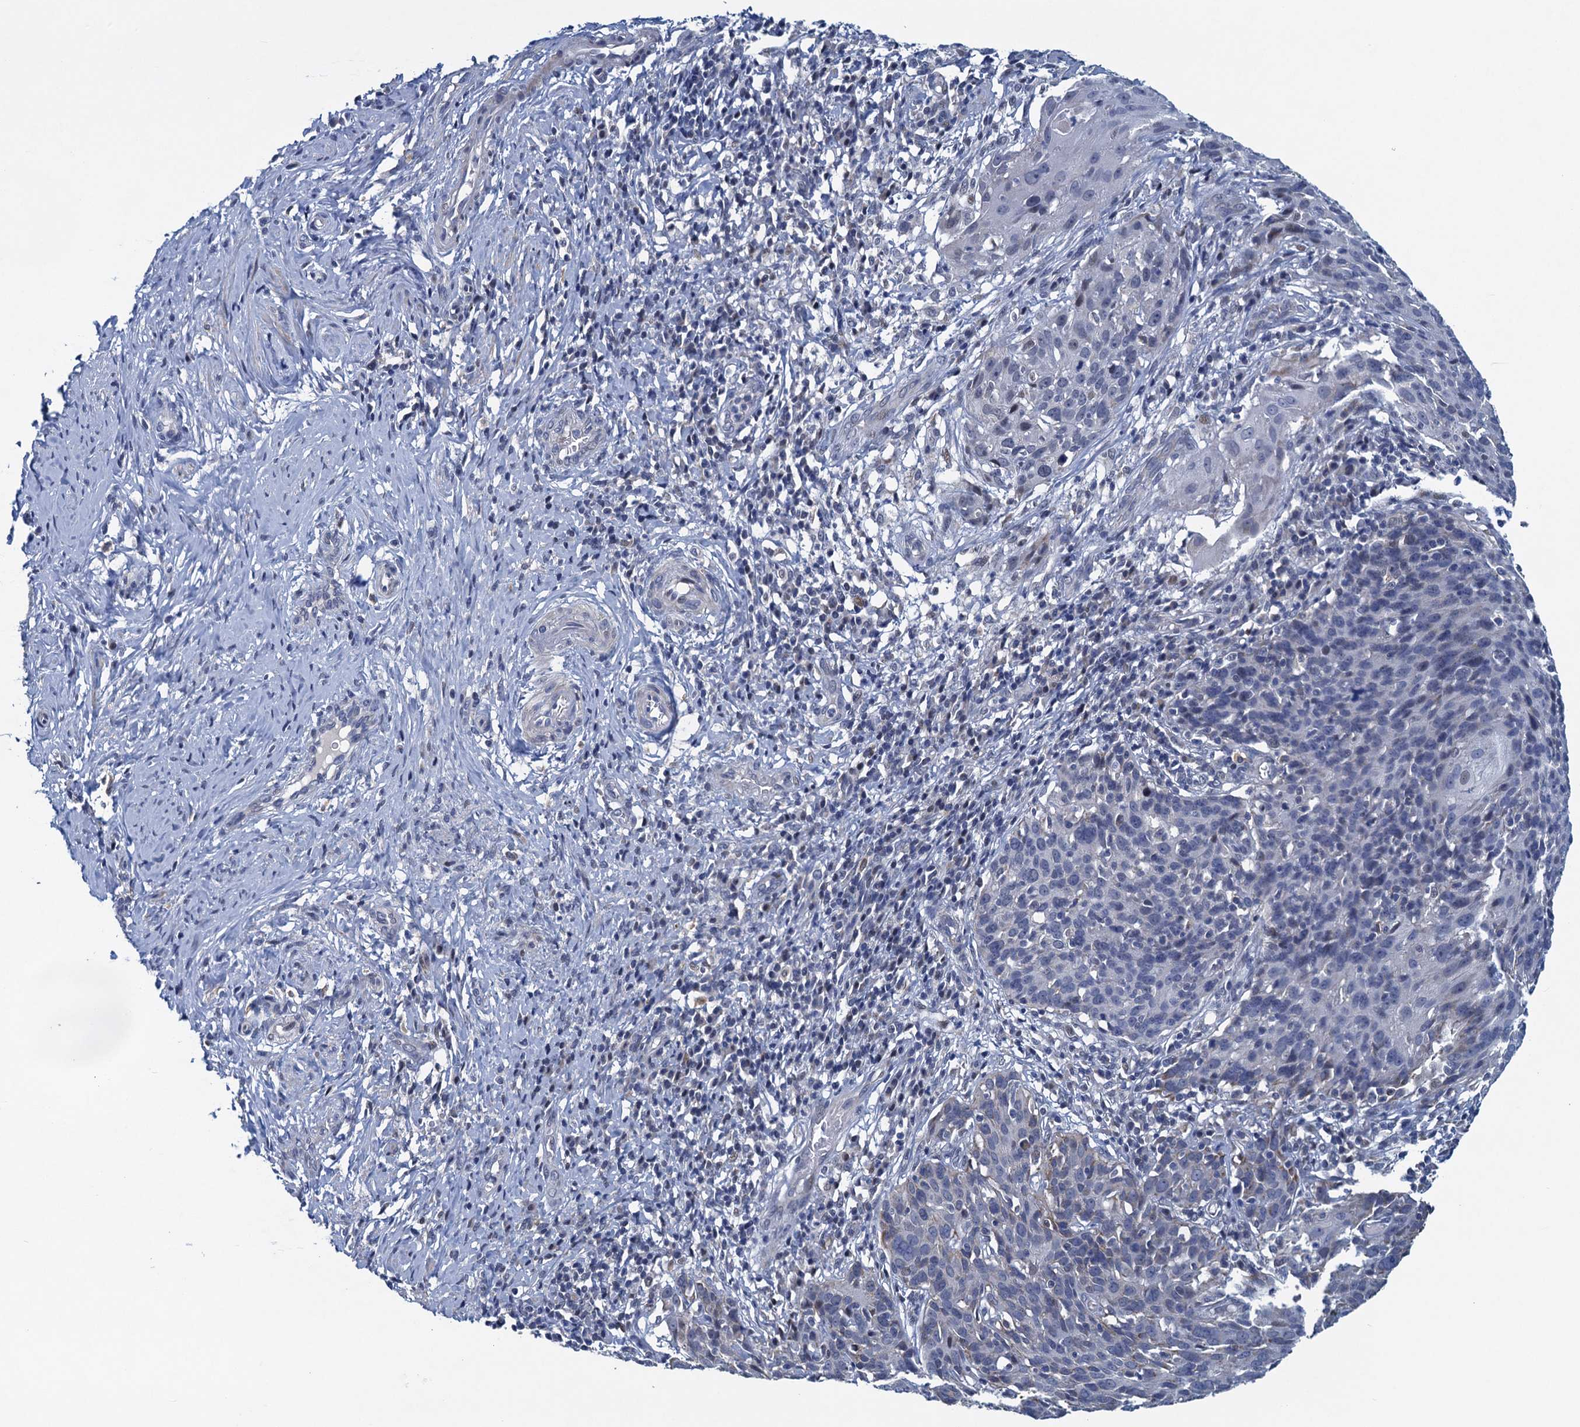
{"staining": {"intensity": "negative", "quantity": "none", "location": "none"}, "tissue": "cervical cancer", "cell_type": "Tumor cells", "image_type": "cancer", "snomed": [{"axis": "morphology", "description": "Squamous cell carcinoma, NOS"}, {"axis": "topography", "description": "Cervix"}], "caption": "A photomicrograph of human cervical cancer is negative for staining in tumor cells.", "gene": "ATOSA", "patient": {"sex": "female", "age": 50}}